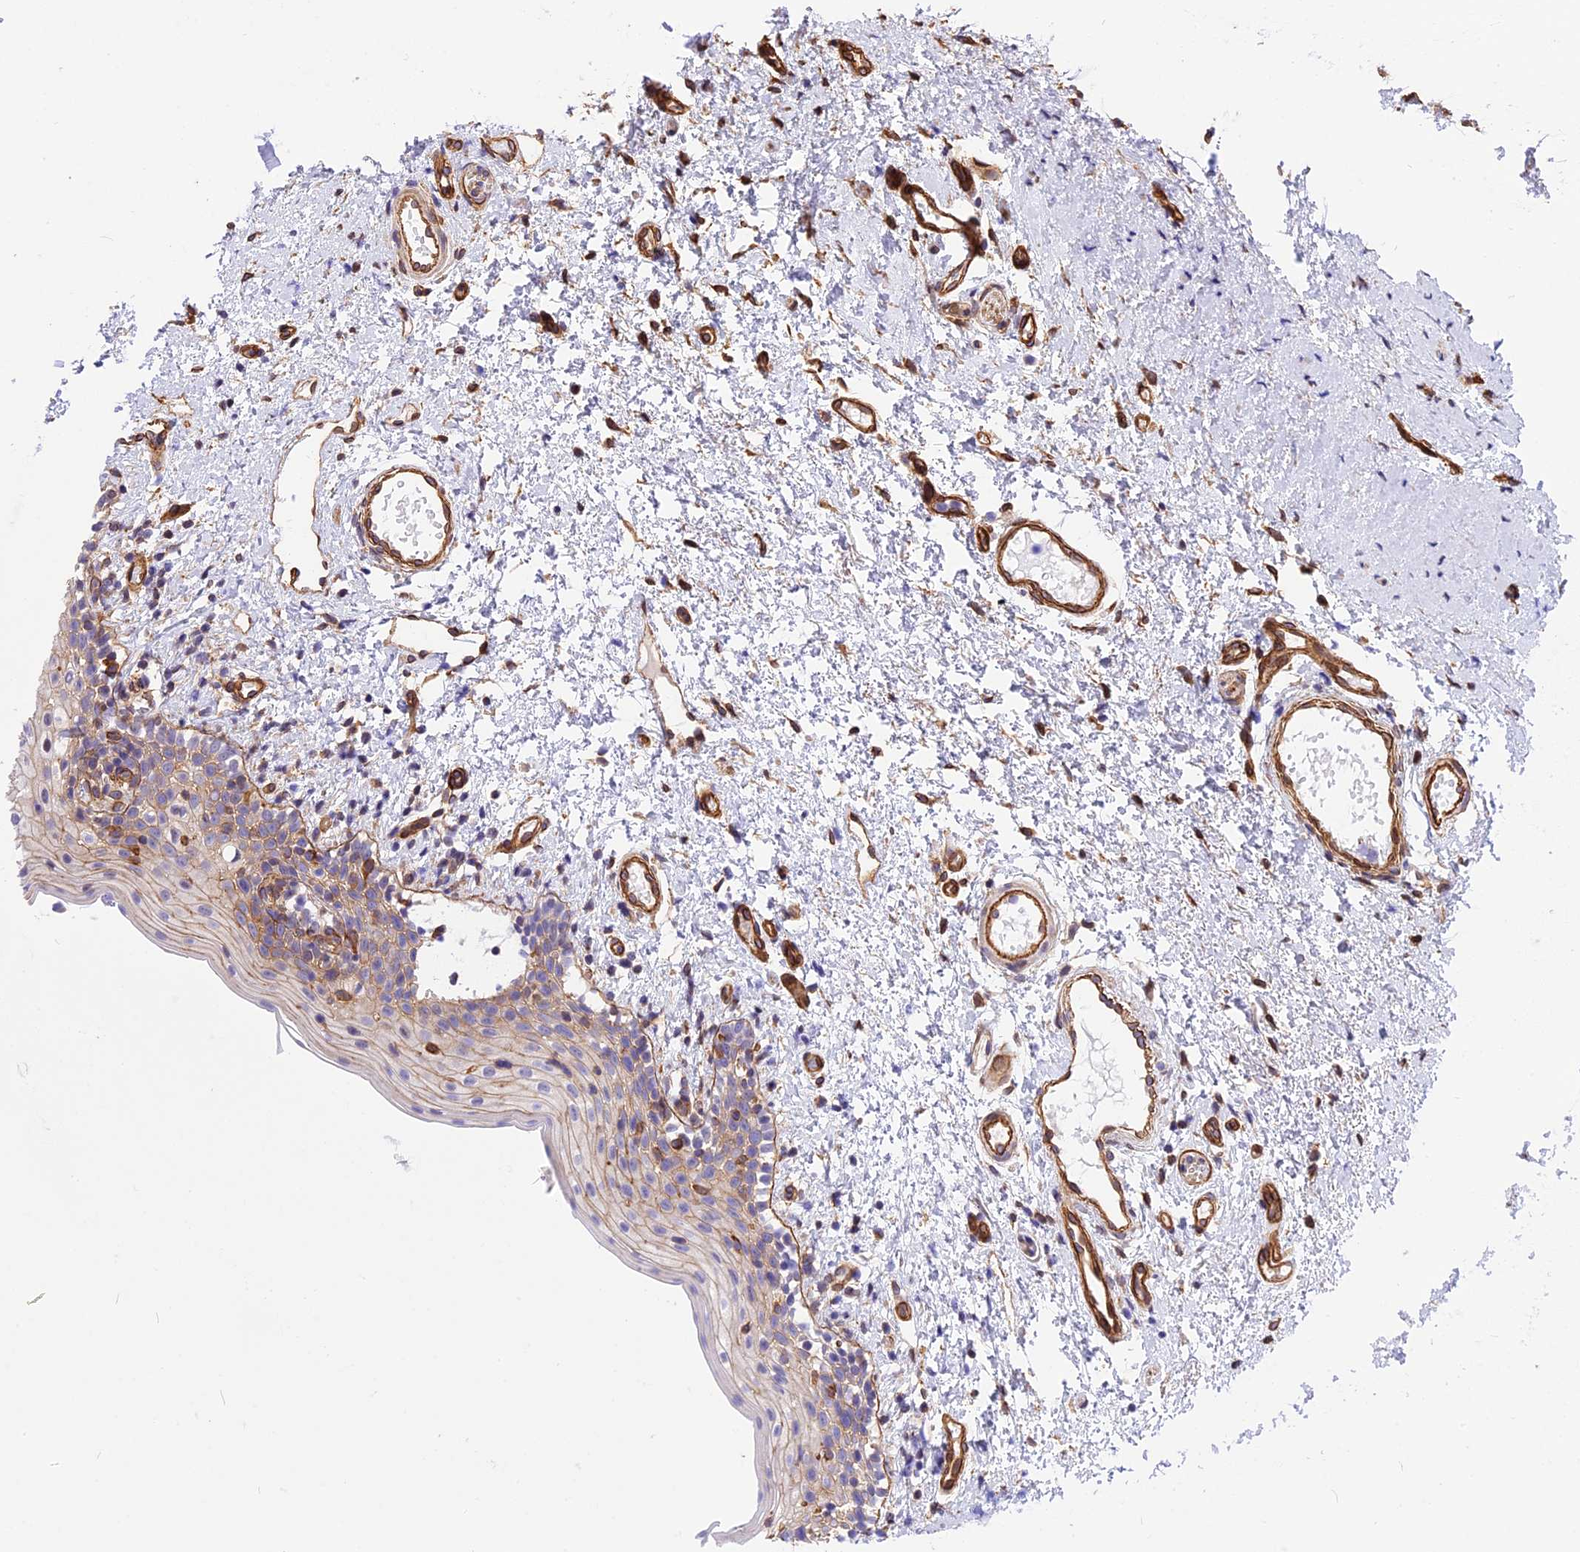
{"staining": {"intensity": "weak", "quantity": "25%-75%", "location": "cytoplasmic/membranous"}, "tissue": "oral mucosa", "cell_type": "Squamous epithelial cells", "image_type": "normal", "snomed": [{"axis": "morphology", "description": "Normal tissue, NOS"}, {"axis": "topography", "description": "Oral tissue"}], "caption": "An immunohistochemistry (IHC) photomicrograph of benign tissue is shown. Protein staining in brown shows weak cytoplasmic/membranous positivity in oral mucosa within squamous epithelial cells.", "gene": "R3HDM4", "patient": {"sex": "female", "age": 13}}